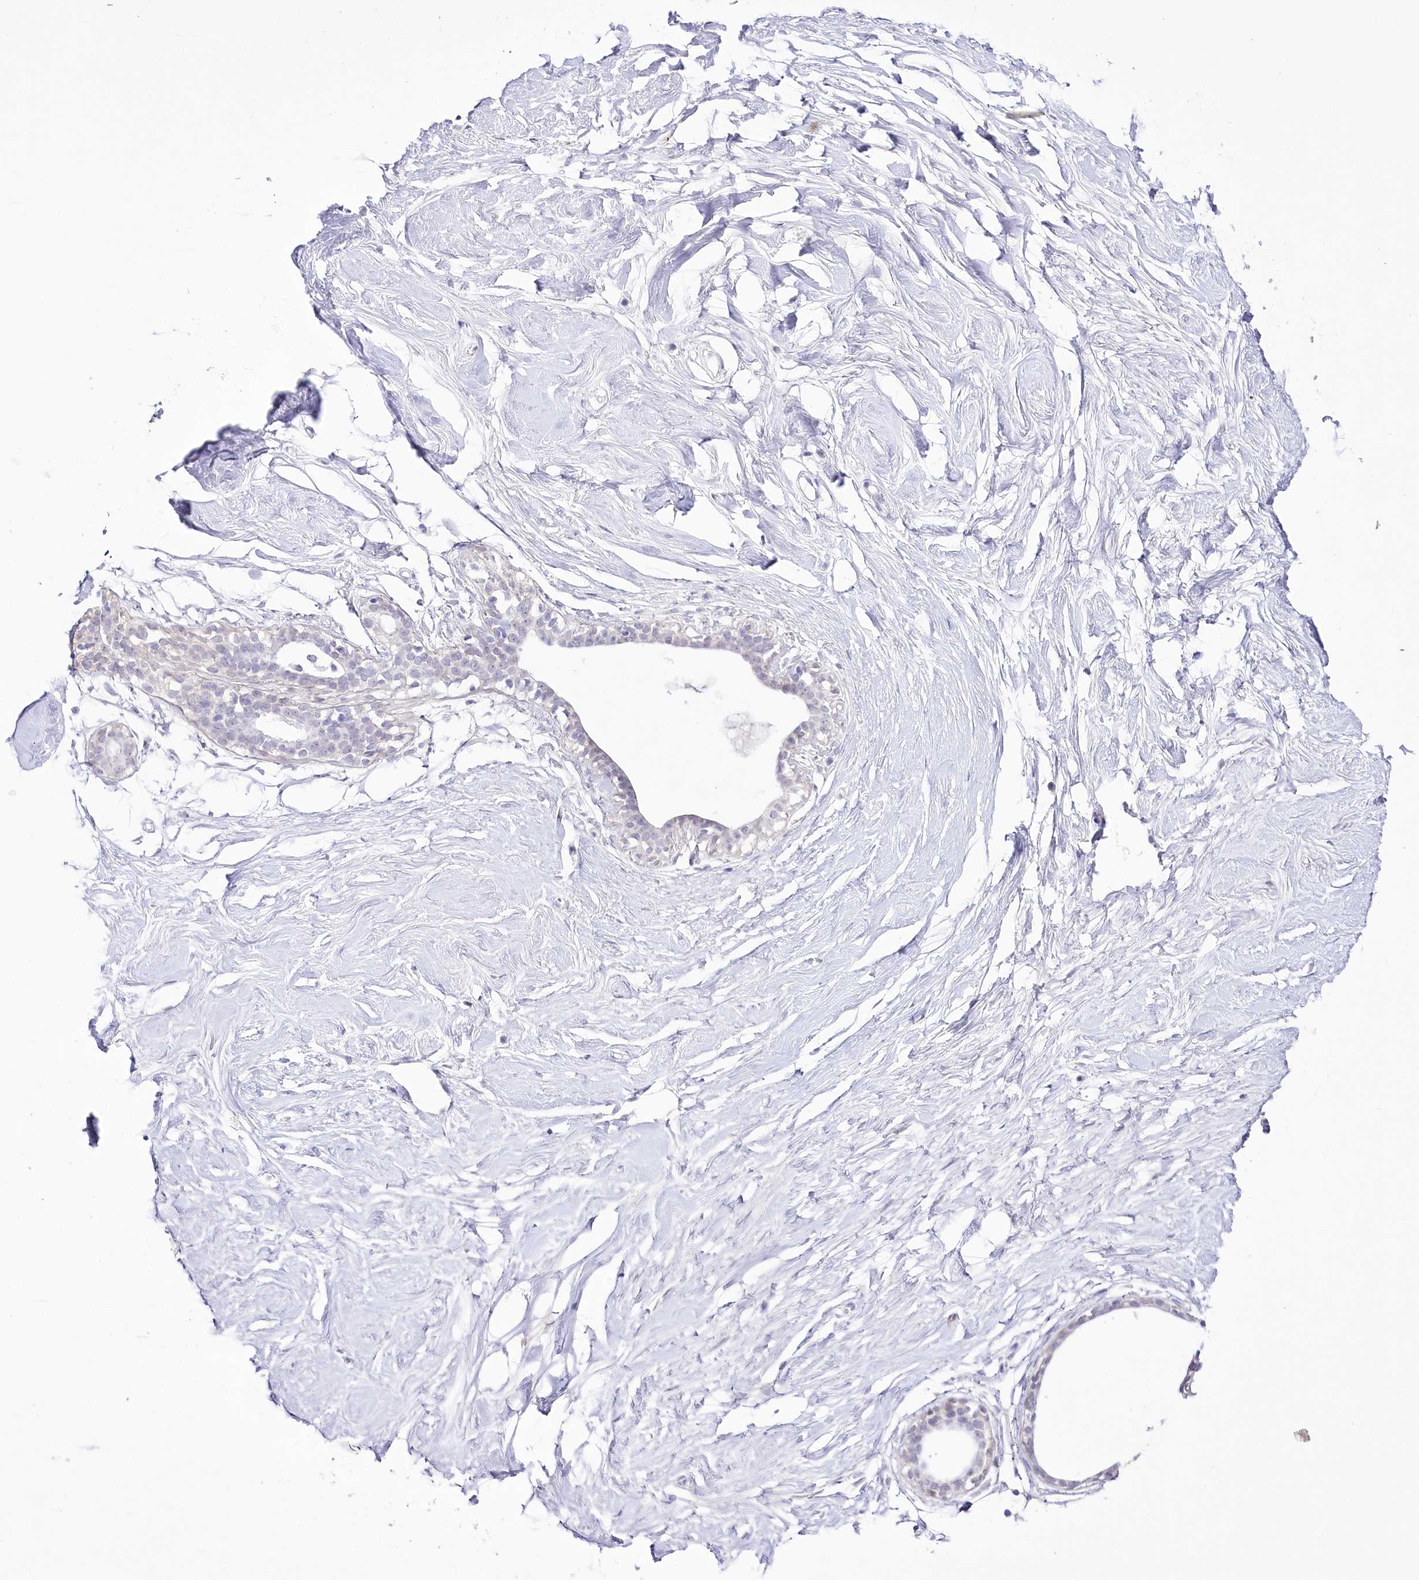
{"staining": {"intensity": "negative", "quantity": "none", "location": "none"}, "tissue": "breast", "cell_type": "Adipocytes", "image_type": "normal", "snomed": [{"axis": "morphology", "description": "Normal tissue, NOS"}, {"axis": "morphology", "description": "Adenoma, NOS"}, {"axis": "topography", "description": "Breast"}], "caption": "A histopathology image of breast stained for a protein shows no brown staining in adipocytes.", "gene": "SLC39A10", "patient": {"sex": "female", "age": 23}}